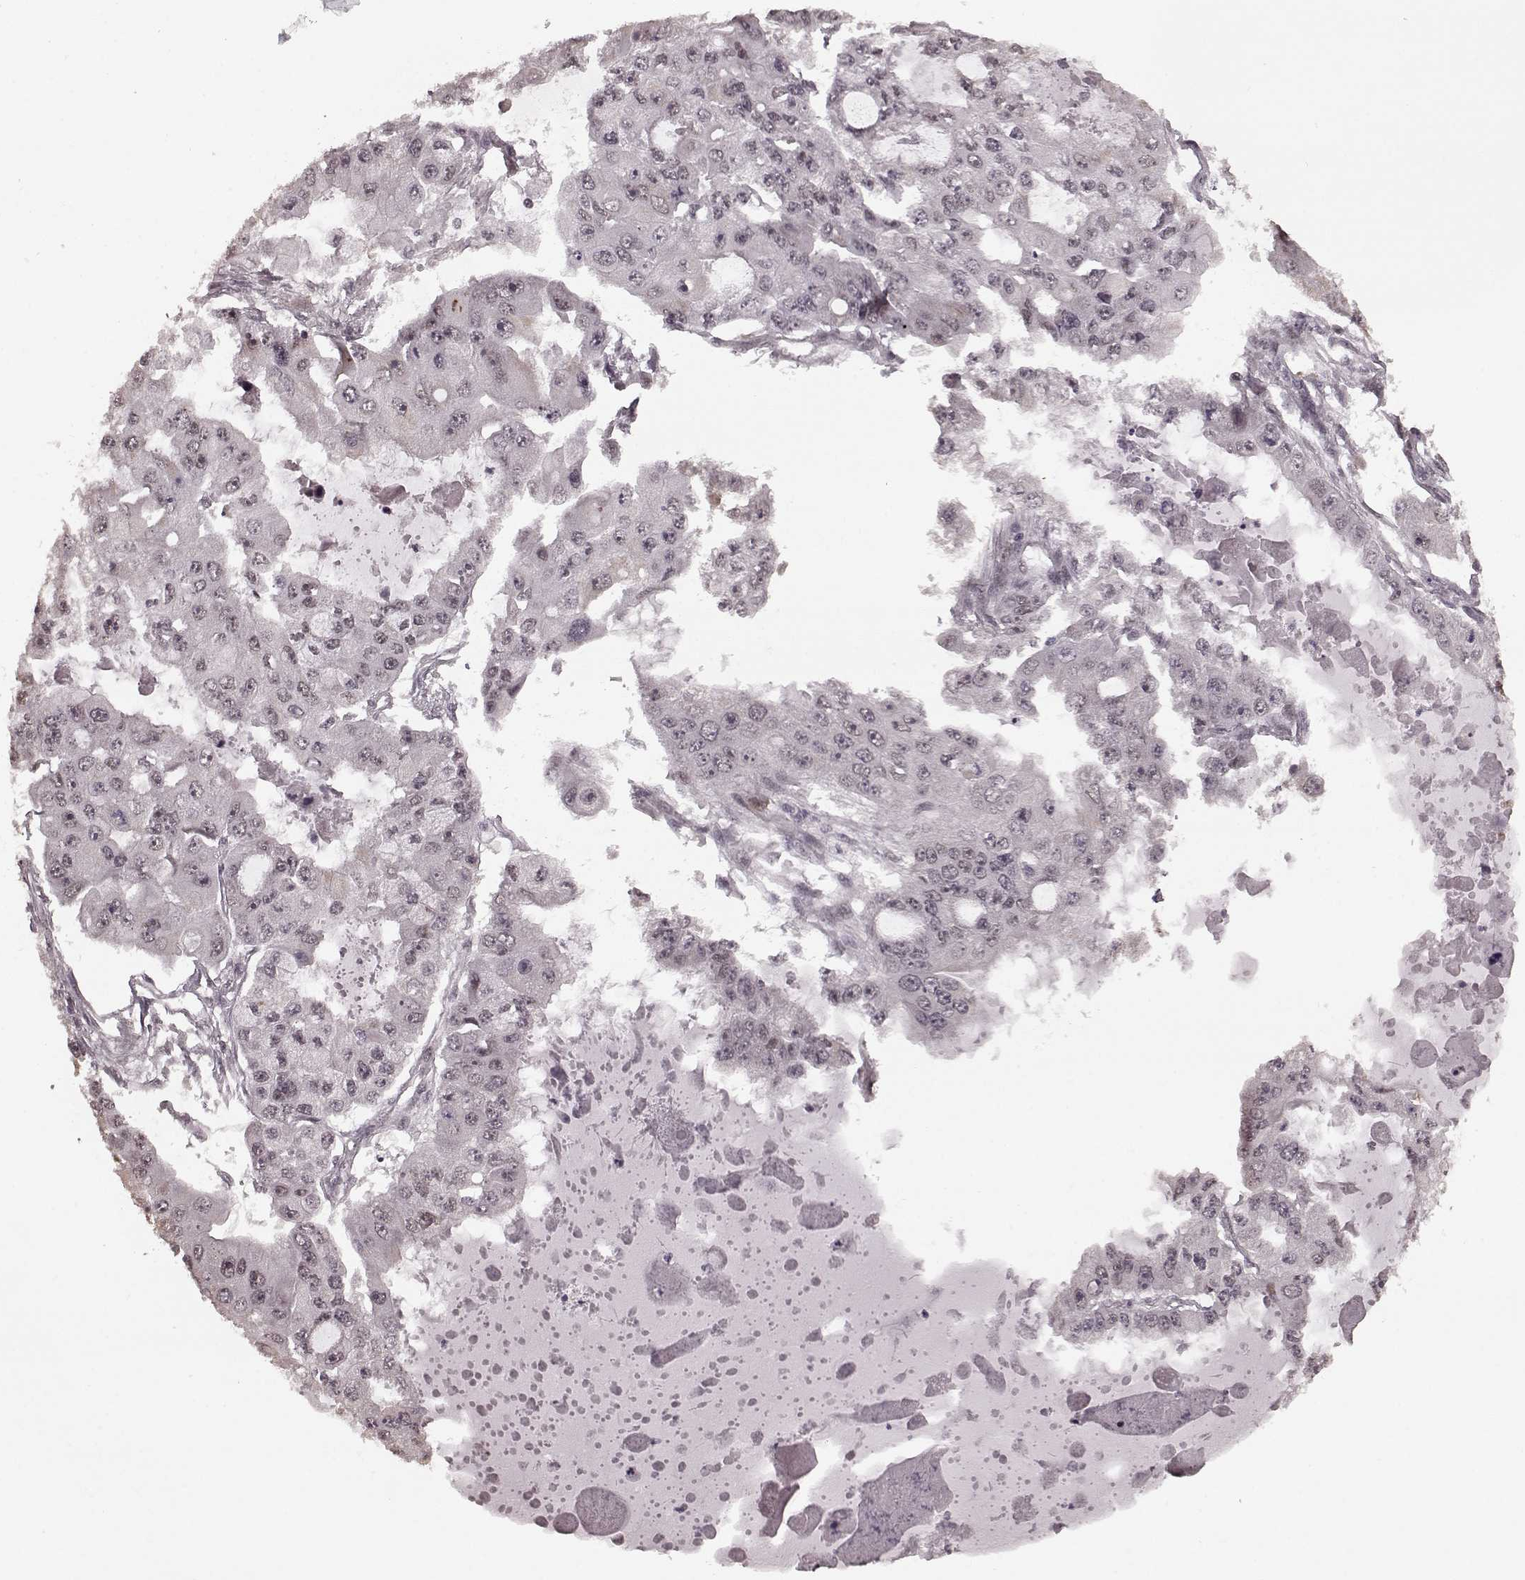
{"staining": {"intensity": "negative", "quantity": "none", "location": "none"}, "tissue": "ovarian cancer", "cell_type": "Tumor cells", "image_type": "cancer", "snomed": [{"axis": "morphology", "description": "Cystadenocarcinoma, serous, NOS"}, {"axis": "topography", "description": "Ovary"}], "caption": "Tumor cells show no significant positivity in ovarian serous cystadenocarcinoma.", "gene": "PLCB4", "patient": {"sex": "female", "age": 56}}